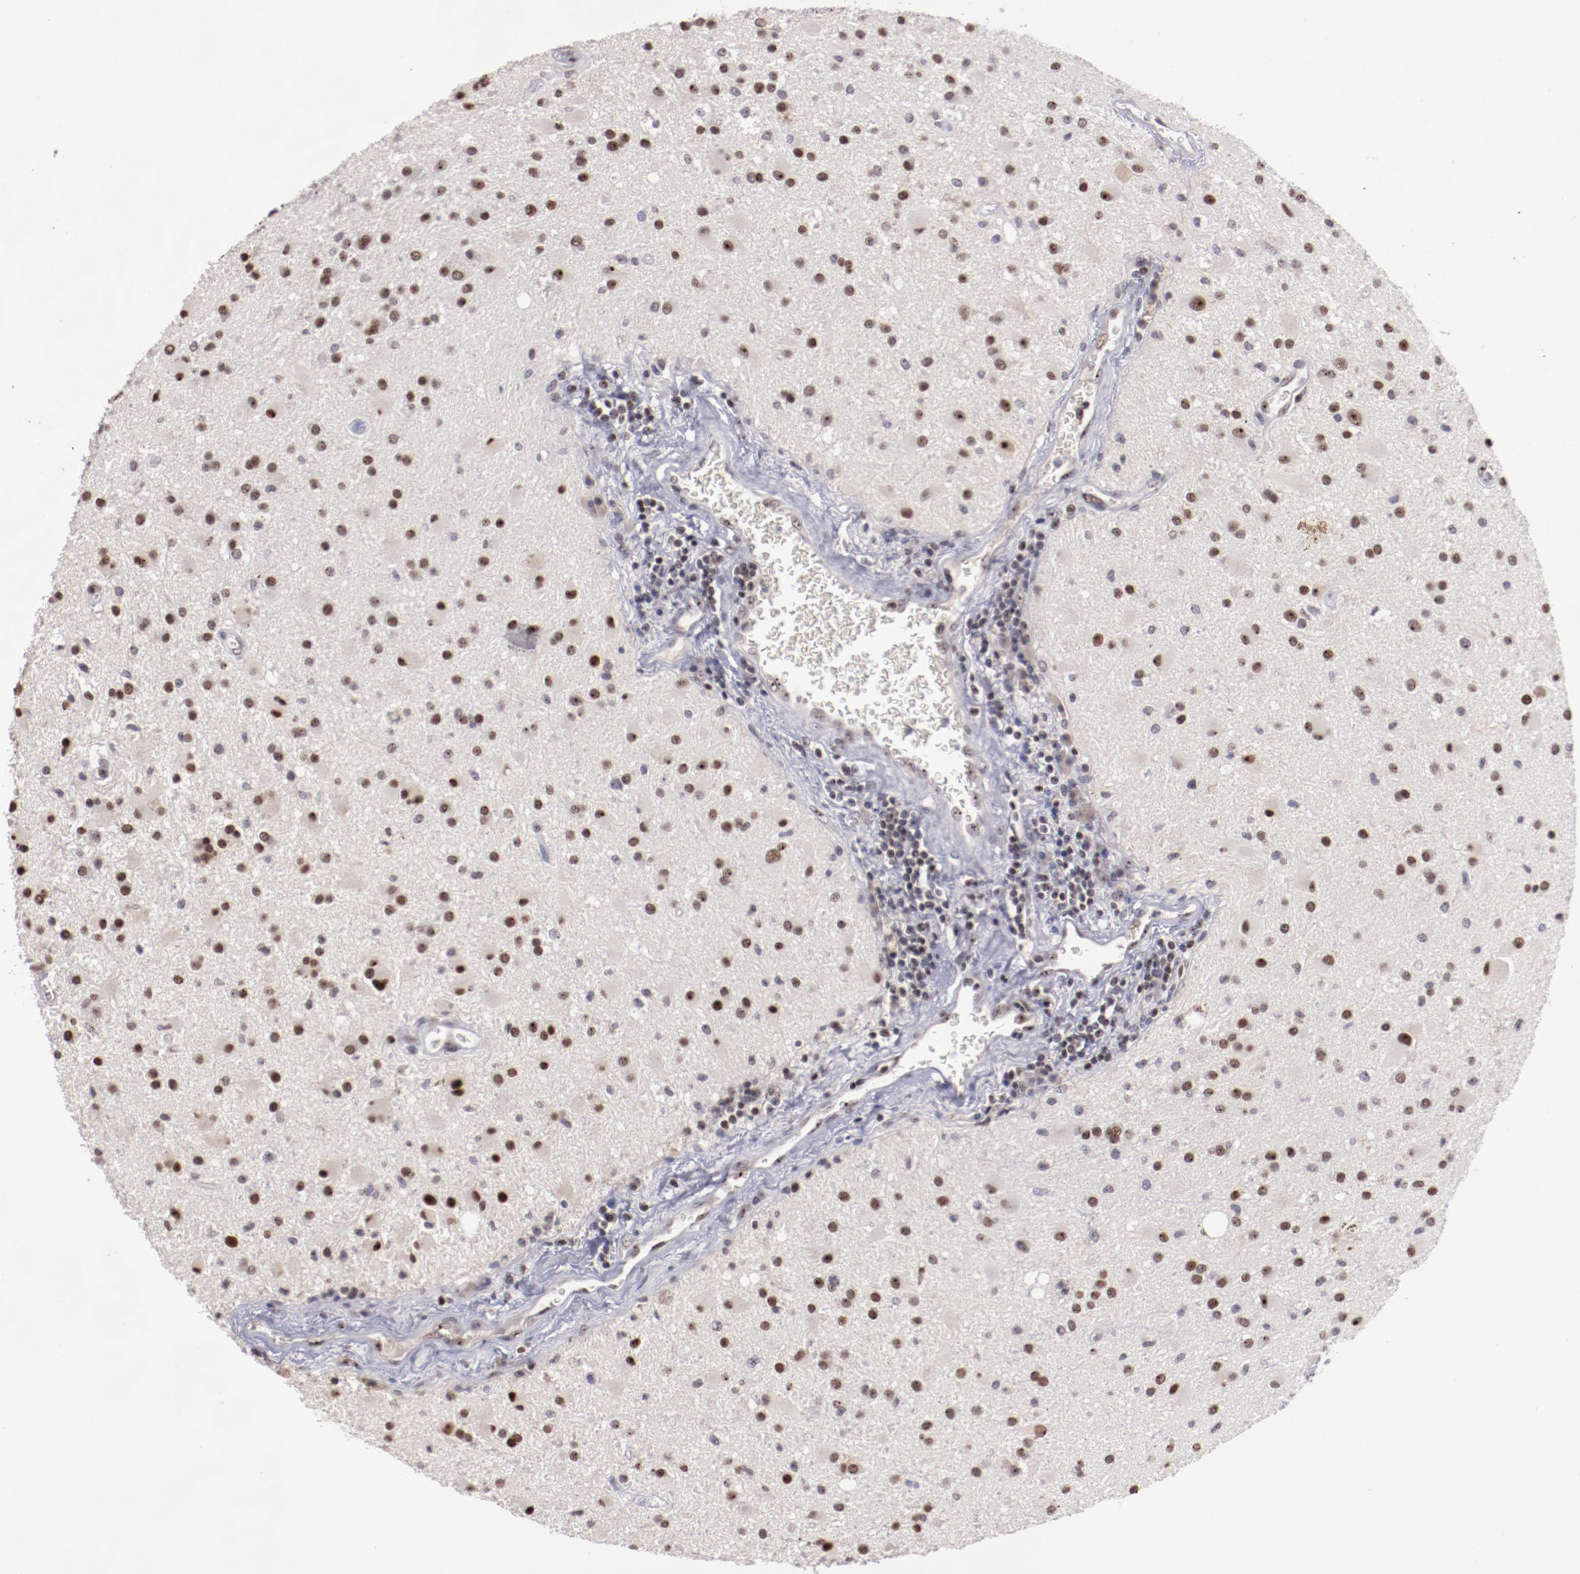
{"staining": {"intensity": "moderate", "quantity": ">75%", "location": "nuclear"}, "tissue": "glioma", "cell_type": "Tumor cells", "image_type": "cancer", "snomed": [{"axis": "morphology", "description": "Glioma, malignant, Low grade"}, {"axis": "topography", "description": "Brain"}], "caption": "Immunohistochemistry (IHC) (DAB (3,3'-diaminobenzidine)) staining of malignant glioma (low-grade) reveals moderate nuclear protein positivity in about >75% of tumor cells.", "gene": "DDX24", "patient": {"sex": "male", "age": 58}}